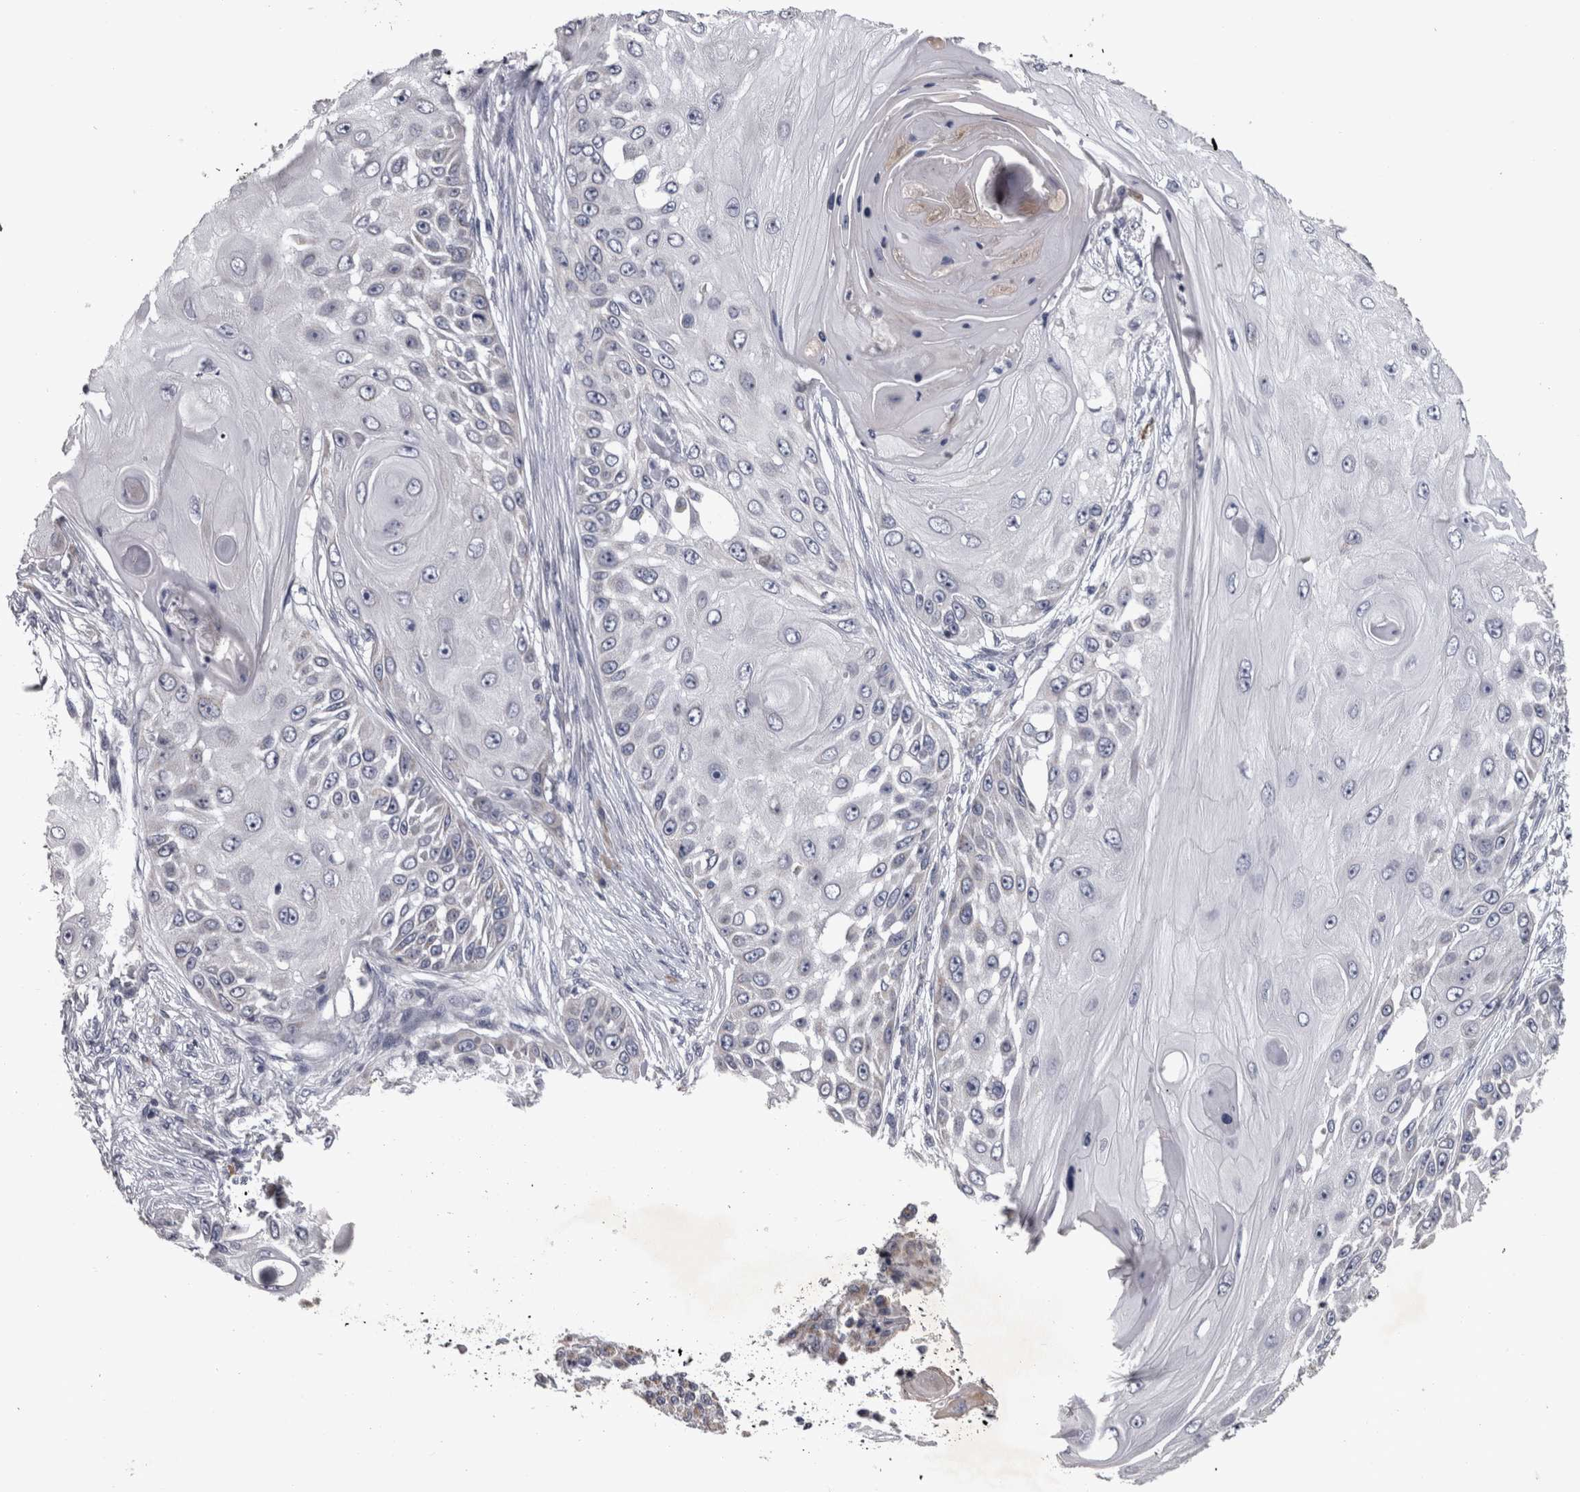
{"staining": {"intensity": "negative", "quantity": "none", "location": "none"}, "tissue": "skin cancer", "cell_type": "Tumor cells", "image_type": "cancer", "snomed": [{"axis": "morphology", "description": "Squamous cell carcinoma, NOS"}, {"axis": "topography", "description": "Skin"}], "caption": "The histopathology image exhibits no staining of tumor cells in squamous cell carcinoma (skin).", "gene": "DBT", "patient": {"sex": "female", "age": 44}}